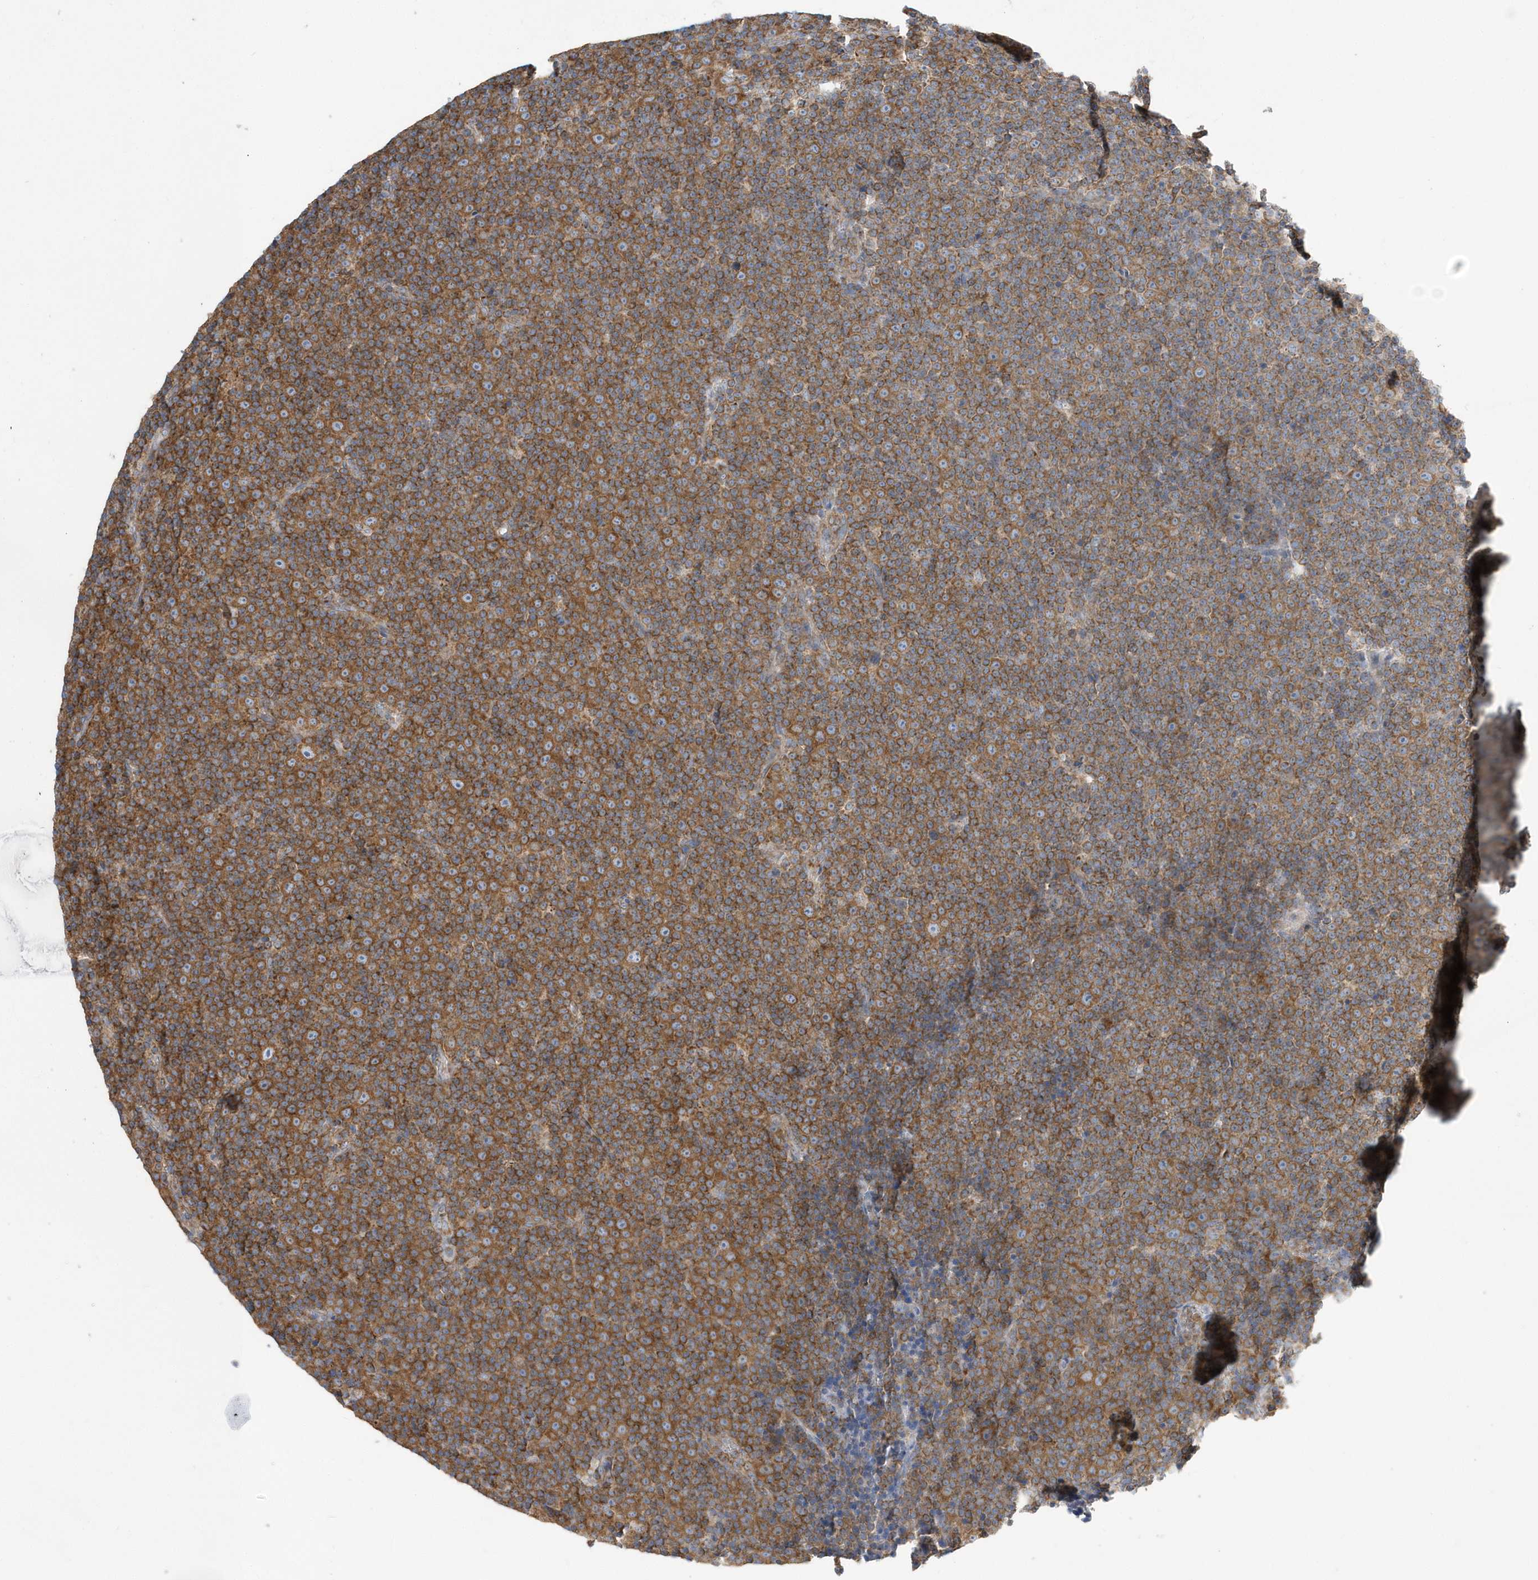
{"staining": {"intensity": "strong", "quantity": ">75%", "location": "cytoplasmic/membranous"}, "tissue": "lymphoma", "cell_type": "Tumor cells", "image_type": "cancer", "snomed": [{"axis": "morphology", "description": "Malignant lymphoma, non-Hodgkin's type, Low grade"}, {"axis": "topography", "description": "Lymph node"}], "caption": "Immunohistochemical staining of low-grade malignant lymphoma, non-Hodgkin's type reveals high levels of strong cytoplasmic/membranous protein positivity in about >75% of tumor cells.", "gene": "SPATA5", "patient": {"sex": "female", "age": 67}}